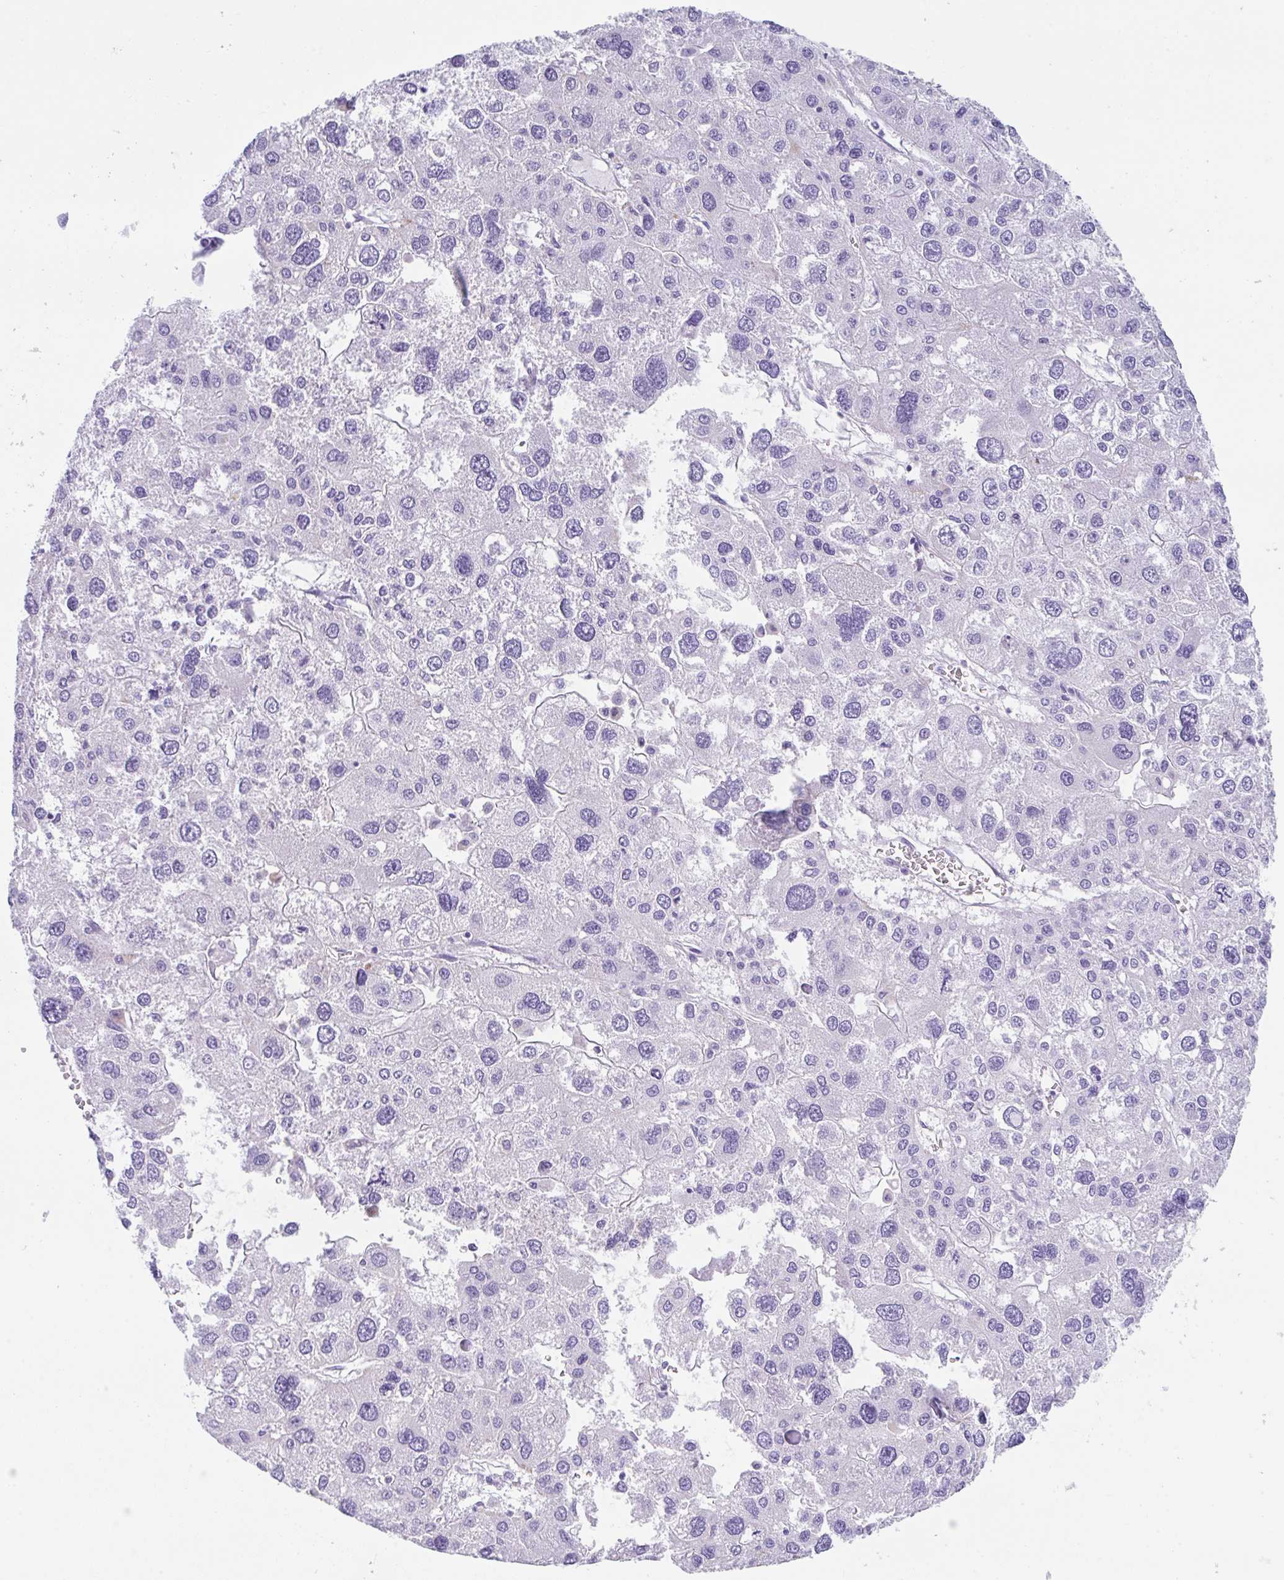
{"staining": {"intensity": "negative", "quantity": "none", "location": "none"}, "tissue": "liver cancer", "cell_type": "Tumor cells", "image_type": "cancer", "snomed": [{"axis": "morphology", "description": "Carcinoma, Hepatocellular, NOS"}, {"axis": "topography", "description": "Liver"}], "caption": "This is a histopathology image of IHC staining of liver cancer (hepatocellular carcinoma), which shows no staining in tumor cells.", "gene": "TRAF4", "patient": {"sex": "male", "age": 73}}